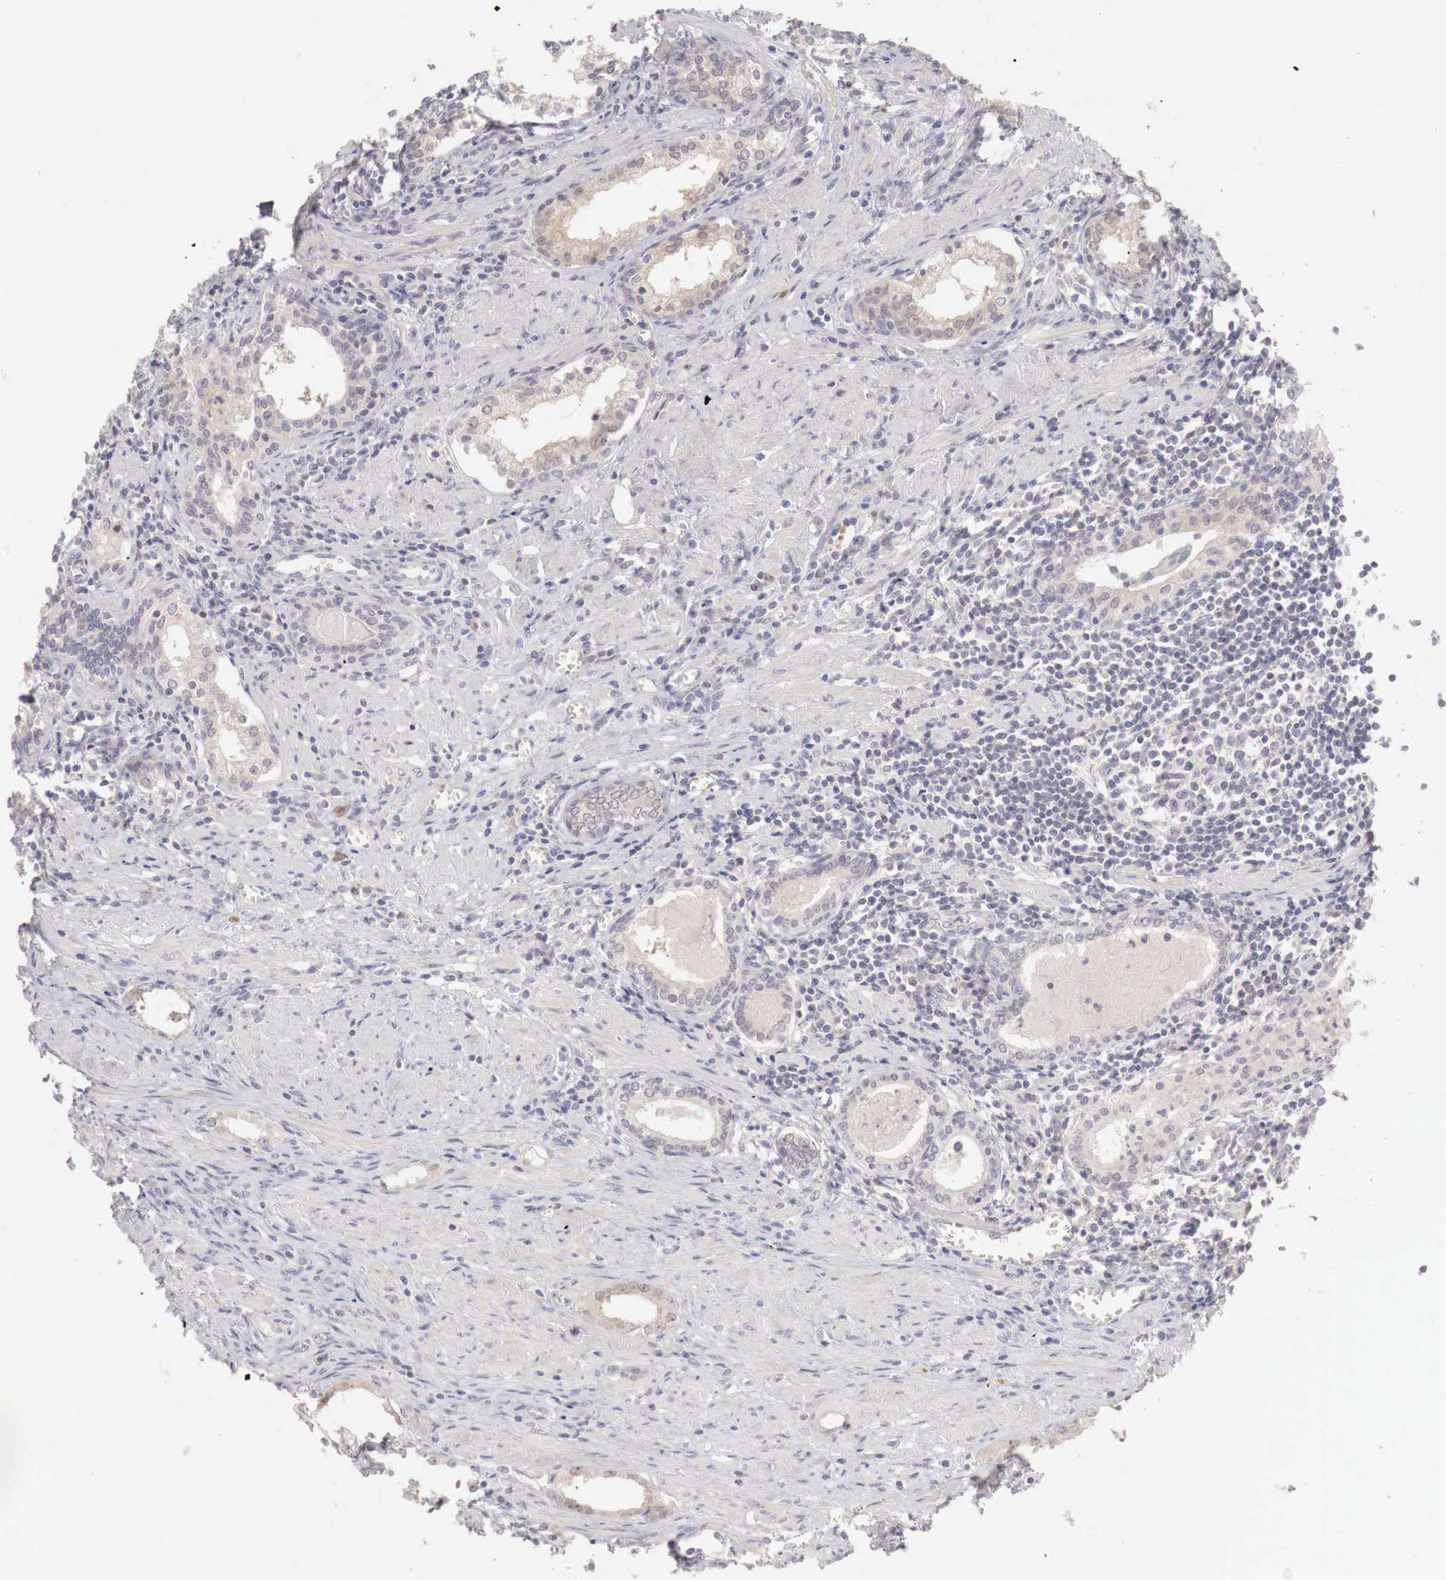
{"staining": {"intensity": "moderate", "quantity": "25%-75%", "location": "cytoplasmic/membranous"}, "tissue": "prostate cancer", "cell_type": "Tumor cells", "image_type": "cancer", "snomed": [{"axis": "morphology", "description": "Adenocarcinoma, Medium grade"}, {"axis": "topography", "description": "Prostate"}], "caption": "A high-resolution micrograph shows immunohistochemistry (IHC) staining of adenocarcinoma (medium-grade) (prostate), which exhibits moderate cytoplasmic/membranous staining in approximately 25%-75% of tumor cells.", "gene": "GATA1", "patient": {"sex": "male", "age": 73}}